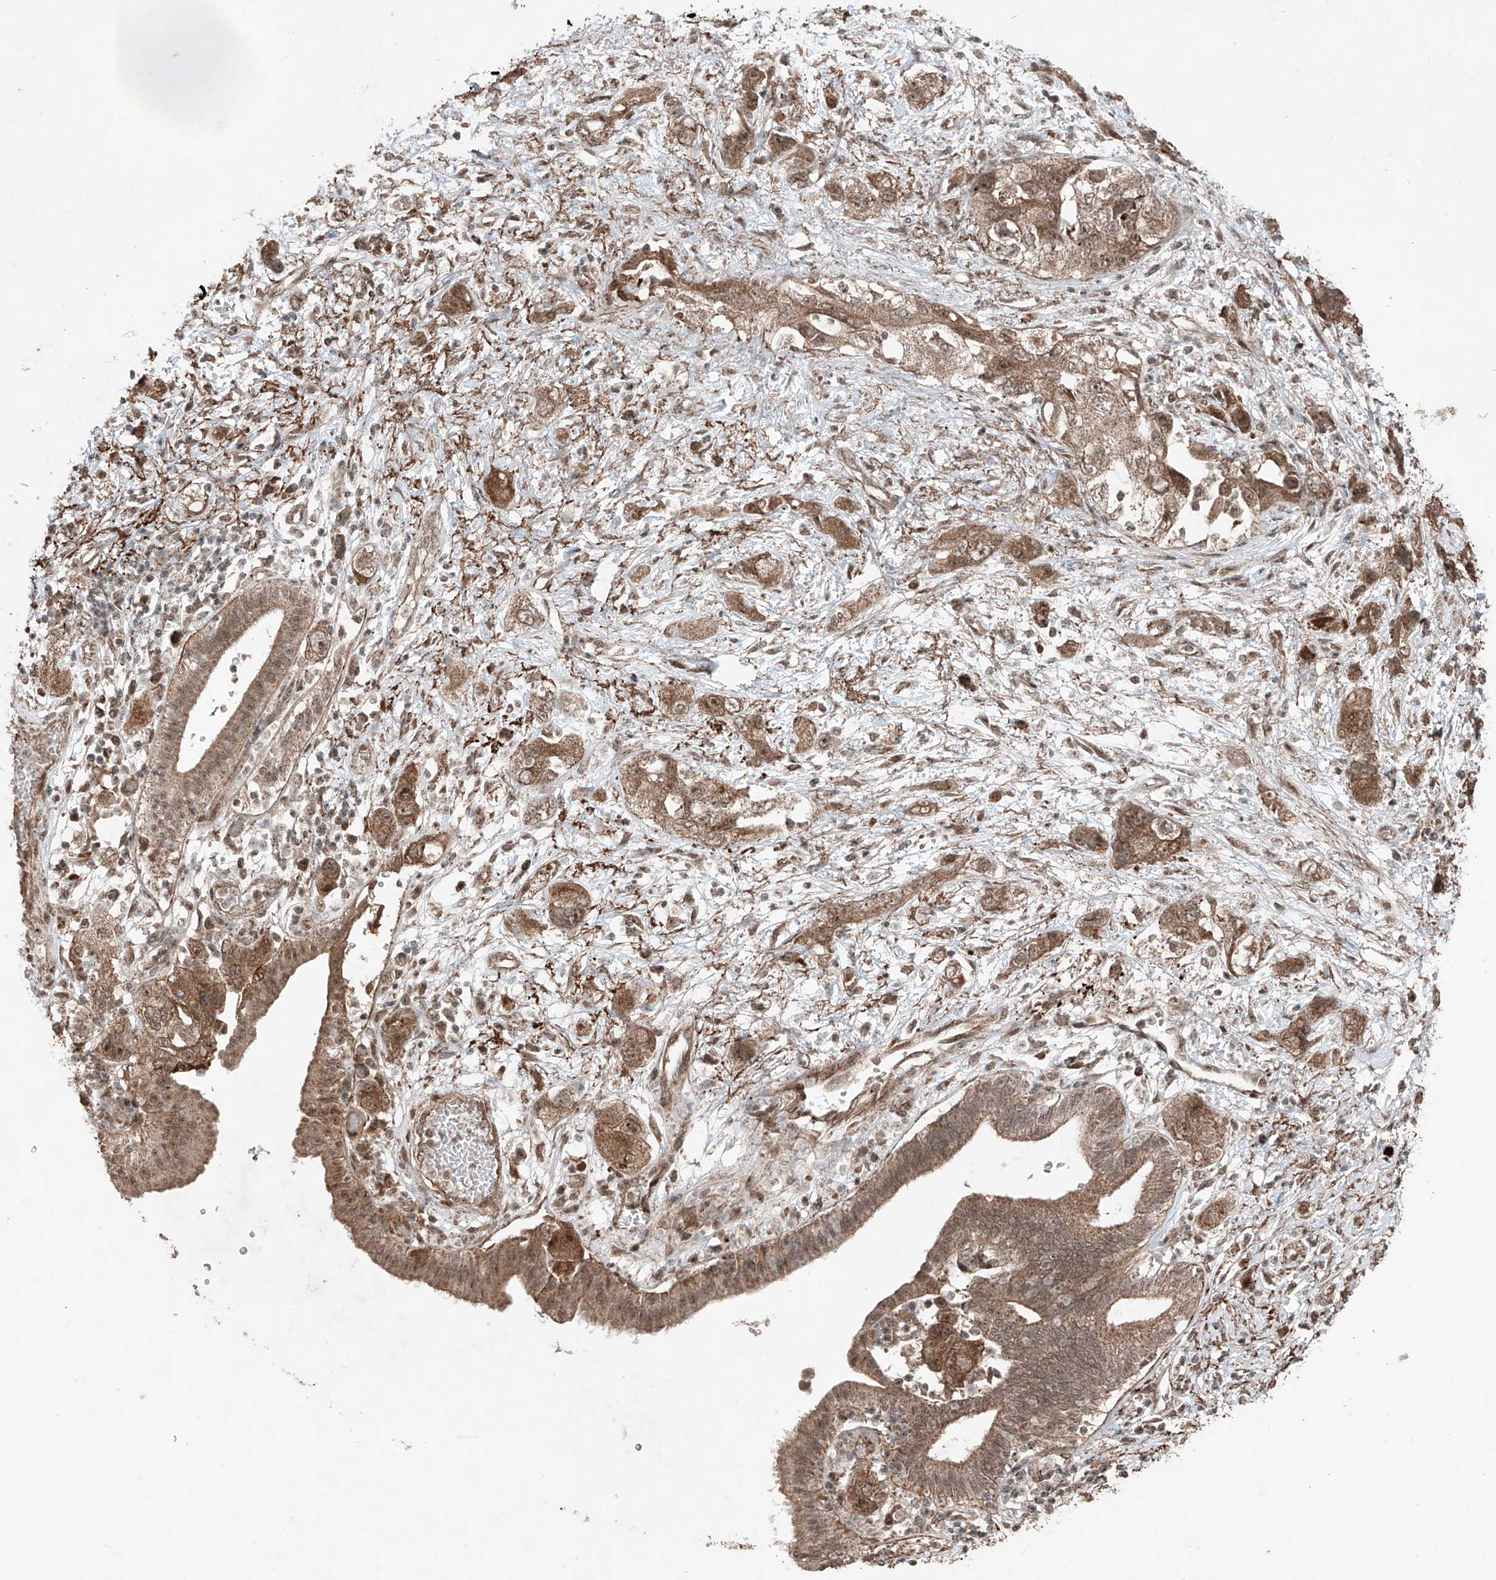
{"staining": {"intensity": "moderate", "quantity": ">75%", "location": "cytoplasmic/membranous,nuclear"}, "tissue": "pancreatic cancer", "cell_type": "Tumor cells", "image_type": "cancer", "snomed": [{"axis": "morphology", "description": "Adenocarcinoma, NOS"}, {"axis": "topography", "description": "Pancreas"}], "caption": "Pancreatic adenocarcinoma stained with immunohistochemistry exhibits moderate cytoplasmic/membranous and nuclear staining in approximately >75% of tumor cells.", "gene": "ZNF620", "patient": {"sex": "female", "age": 73}}